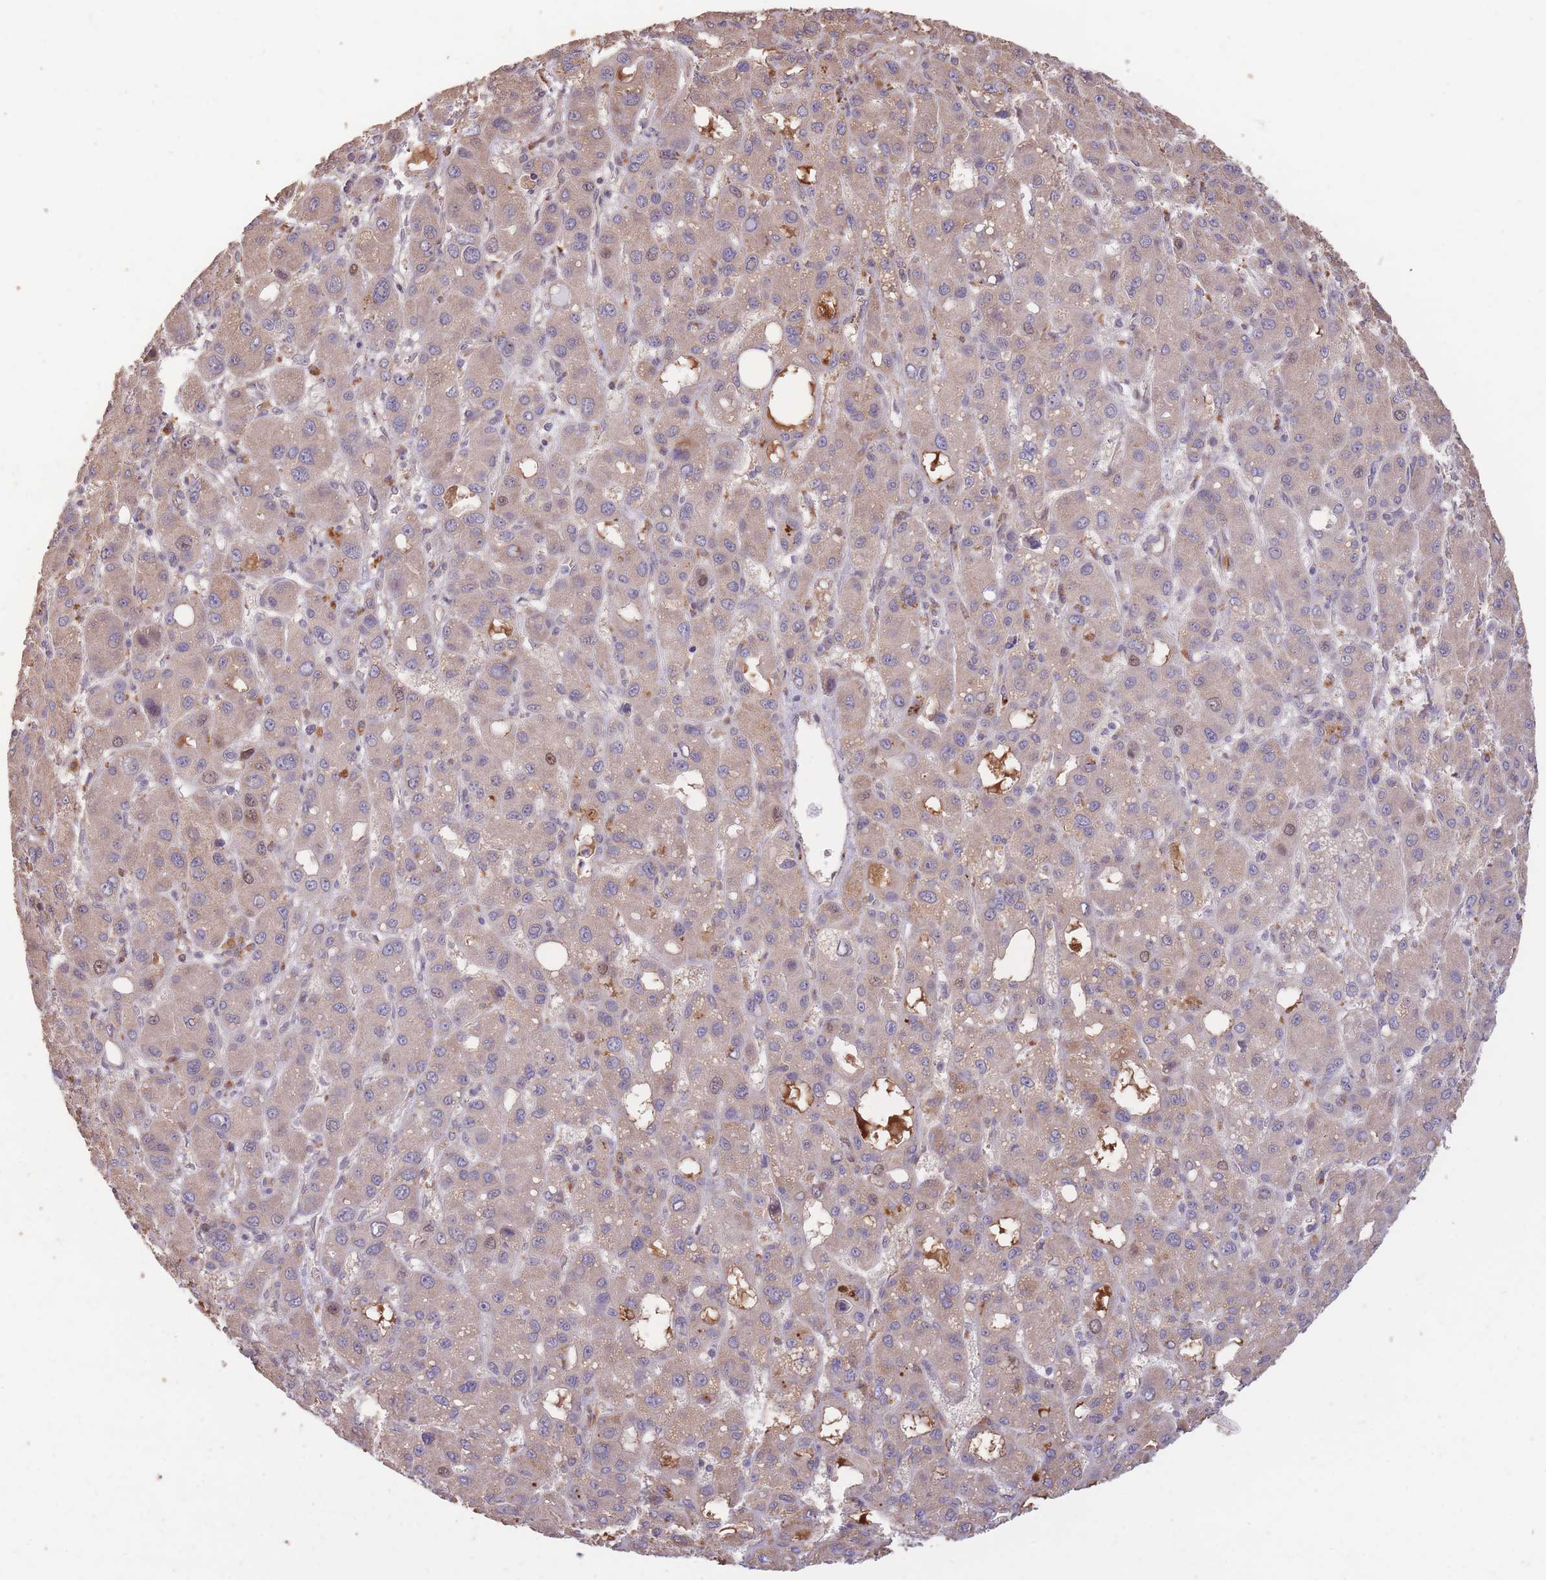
{"staining": {"intensity": "moderate", "quantity": "25%-75%", "location": "cytoplasmic/membranous,nuclear"}, "tissue": "liver cancer", "cell_type": "Tumor cells", "image_type": "cancer", "snomed": [{"axis": "morphology", "description": "Carcinoma, Hepatocellular, NOS"}, {"axis": "topography", "description": "Liver"}], "caption": "A micrograph showing moderate cytoplasmic/membranous and nuclear positivity in about 25%-75% of tumor cells in liver cancer, as visualized by brown immunohistochemical staining.", "gene": "RGS14", "patient": {"sex": "male", "age": 55}}